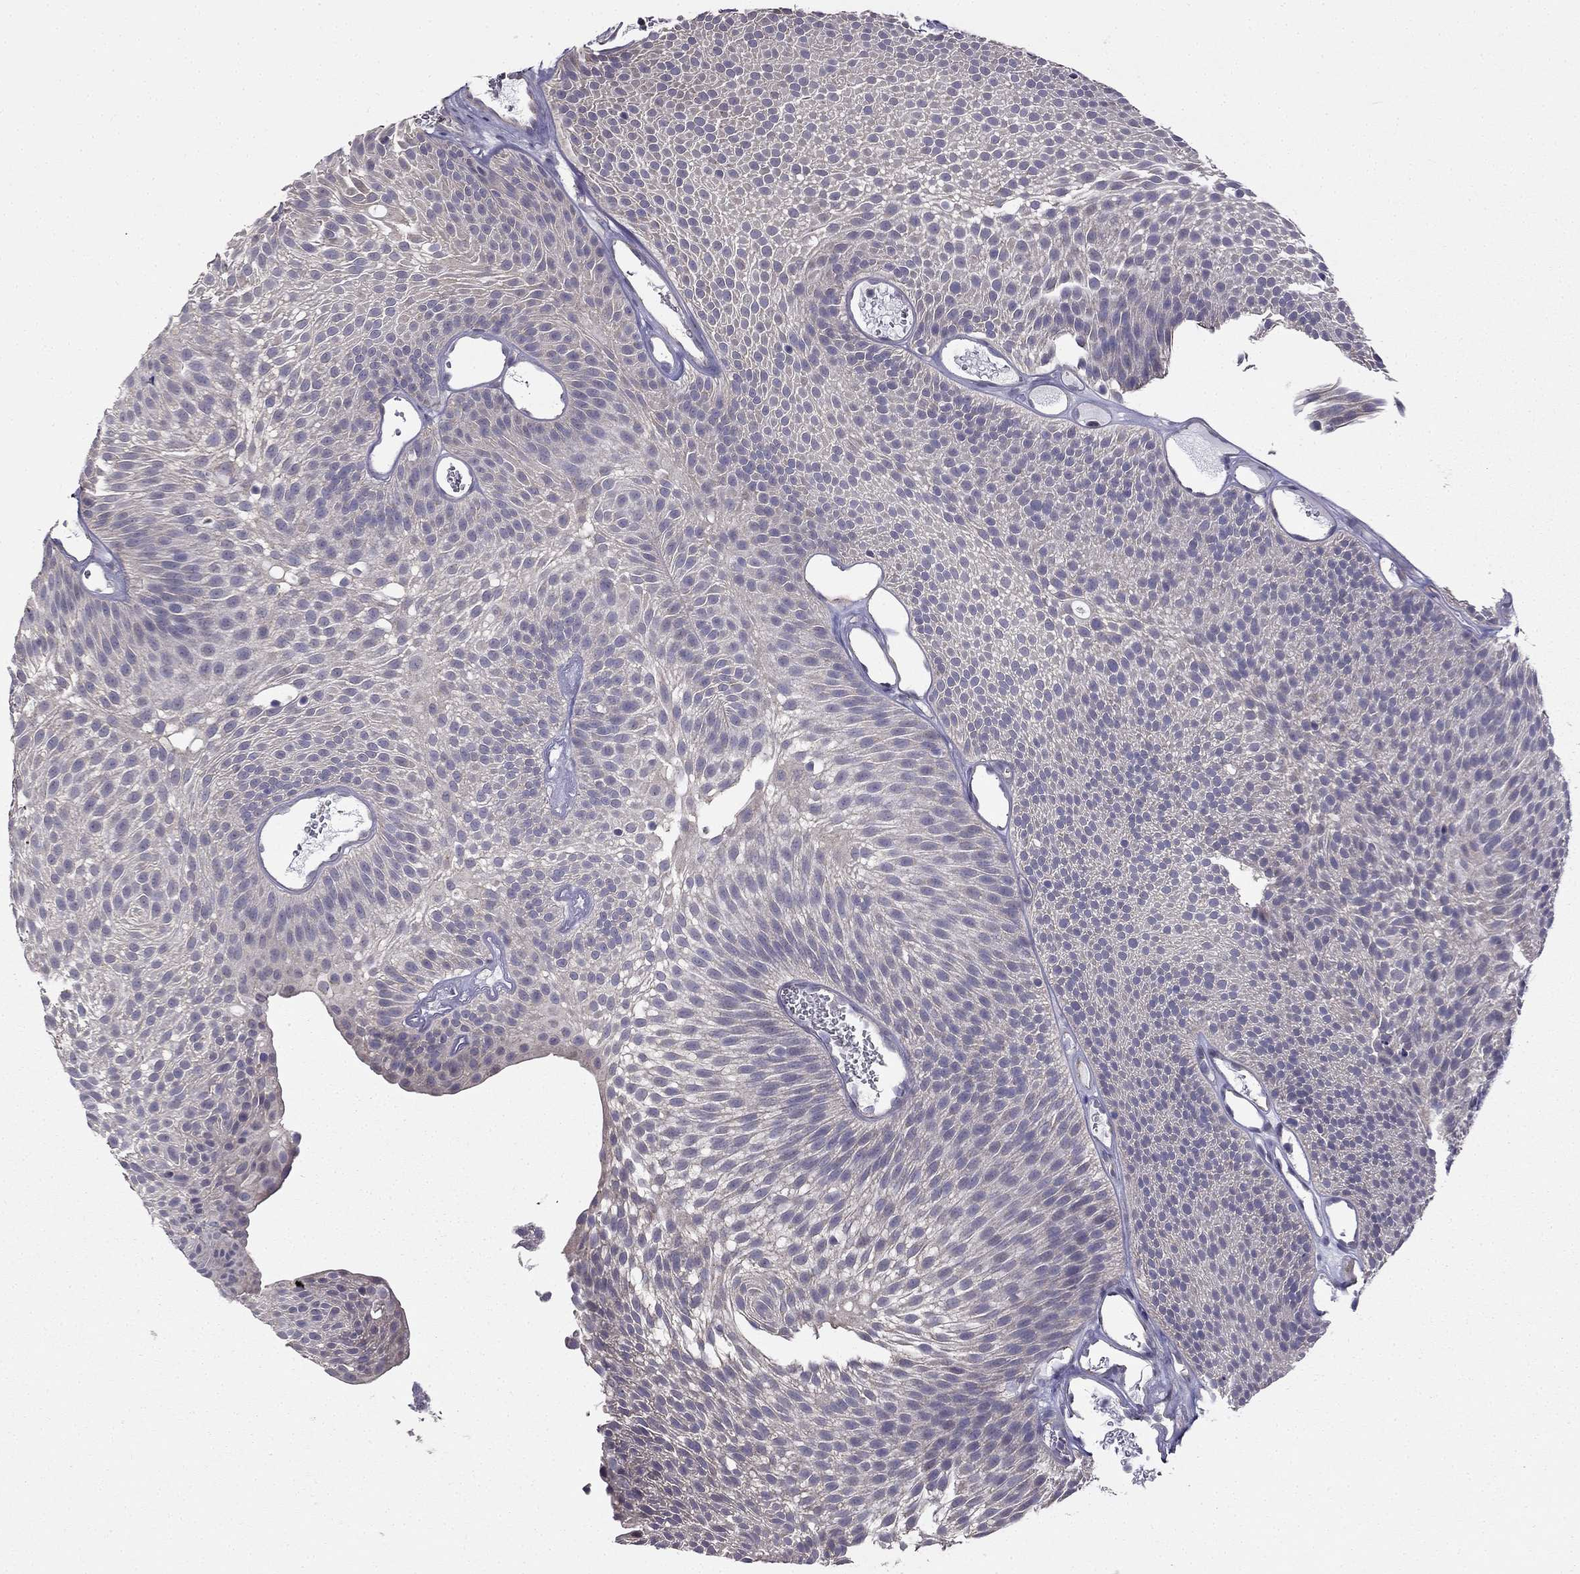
{"staining": {"intensity": "negative", "quantity": "none", "location": "none"}, "tissue": "urothelial cancer", "cell_type": "Tumor cells", "image_type": "cancer", "snomed": [{"axis": "morphology", "description": "Urothelial carcinoma, Low grade"}, {"axis": "topography", "description": "Urinary bladder"}], "caption": "IHC histopathology image of urothelial carcinoma (low-grade) stained for a protein (brown), which exhibits no expression in tumor cells.", "gene": "HSFX1", "patient": {"sex": "male", "age": 52}}